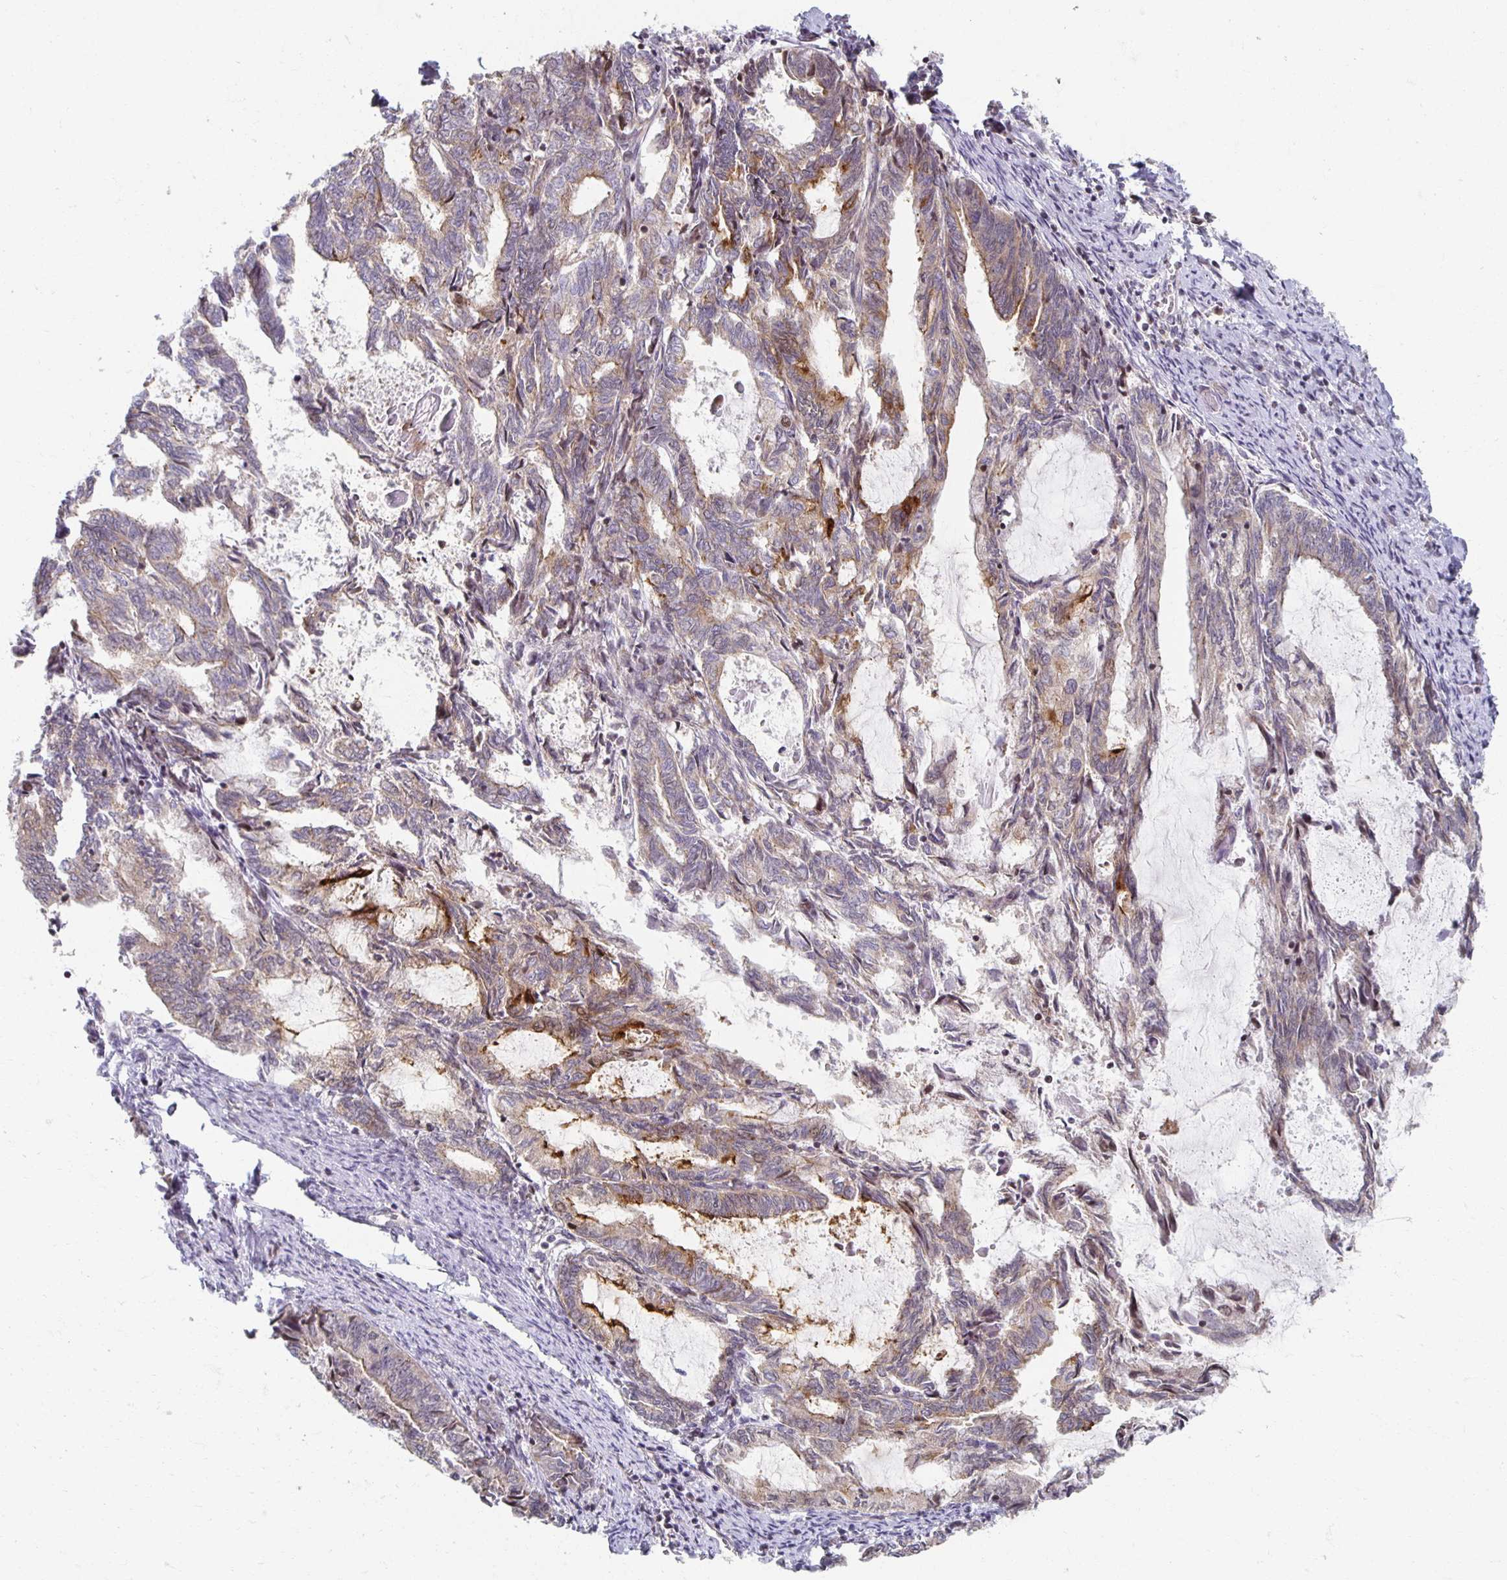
{"staining": {"intensity": "moderate", "quantity": "<25%", "location": "cytoplasmic/membranous"}, "tissue": "endometrial cancer", "cell_type": "Tumor cells", "image_type": "cancer", "snomed": [{"axis": "morphology", "description": "Adenocarcinoma, NOS"}, {"axis": "topography", "description": "Endometrium"}], "caption": "Endometrial cancer (adenocarcinoma) stained with DAB immunohistochemistry demonstrates low levels of moderate cytoplasmic/membranous expression in about <25% of tumor cells.", "gene": "HCFC1R1", "patient": {"sex": "female", "age": 80}}